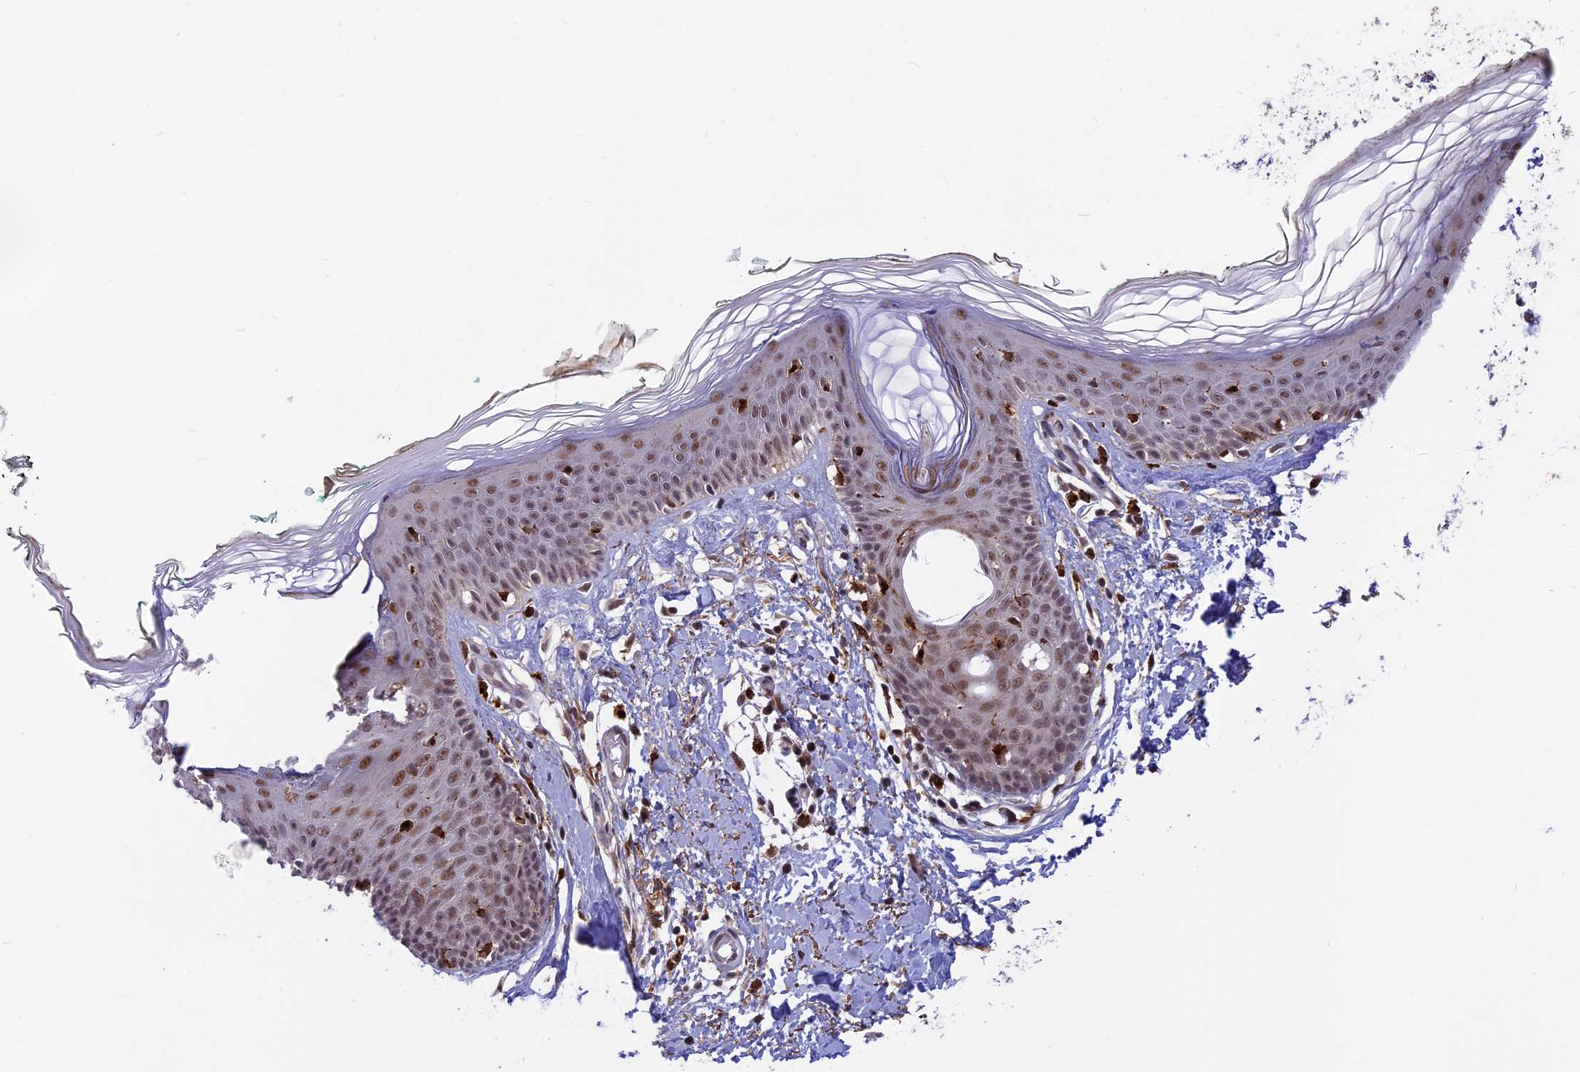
{"staining": {"intensity": "moderate", "quantity": ">75%", "location": "nuclear"}, "tissue": "skin", "cell_type": "Fibroblasts", "image_type": "normal", "snomed": [{"axis": "morphology", "description": "Normal tissue, NOS"}, {"axis": "topography", "description": "Skin"}], "caption": "Skin stained with DAB (3,3'-diaminobenzidine) IHC shows medium levels of moderate nuclear staining in about >75% of fibroblasts. The staining was performed using DAB (3,3'-diaminobenzidine) to visualize the protein expression in brown, while the nuclei were stained in blue with hematoxylin (Magnification: 20x).", "gene": "POLR2C", "patient": {"sex": "male", "age": 62}}